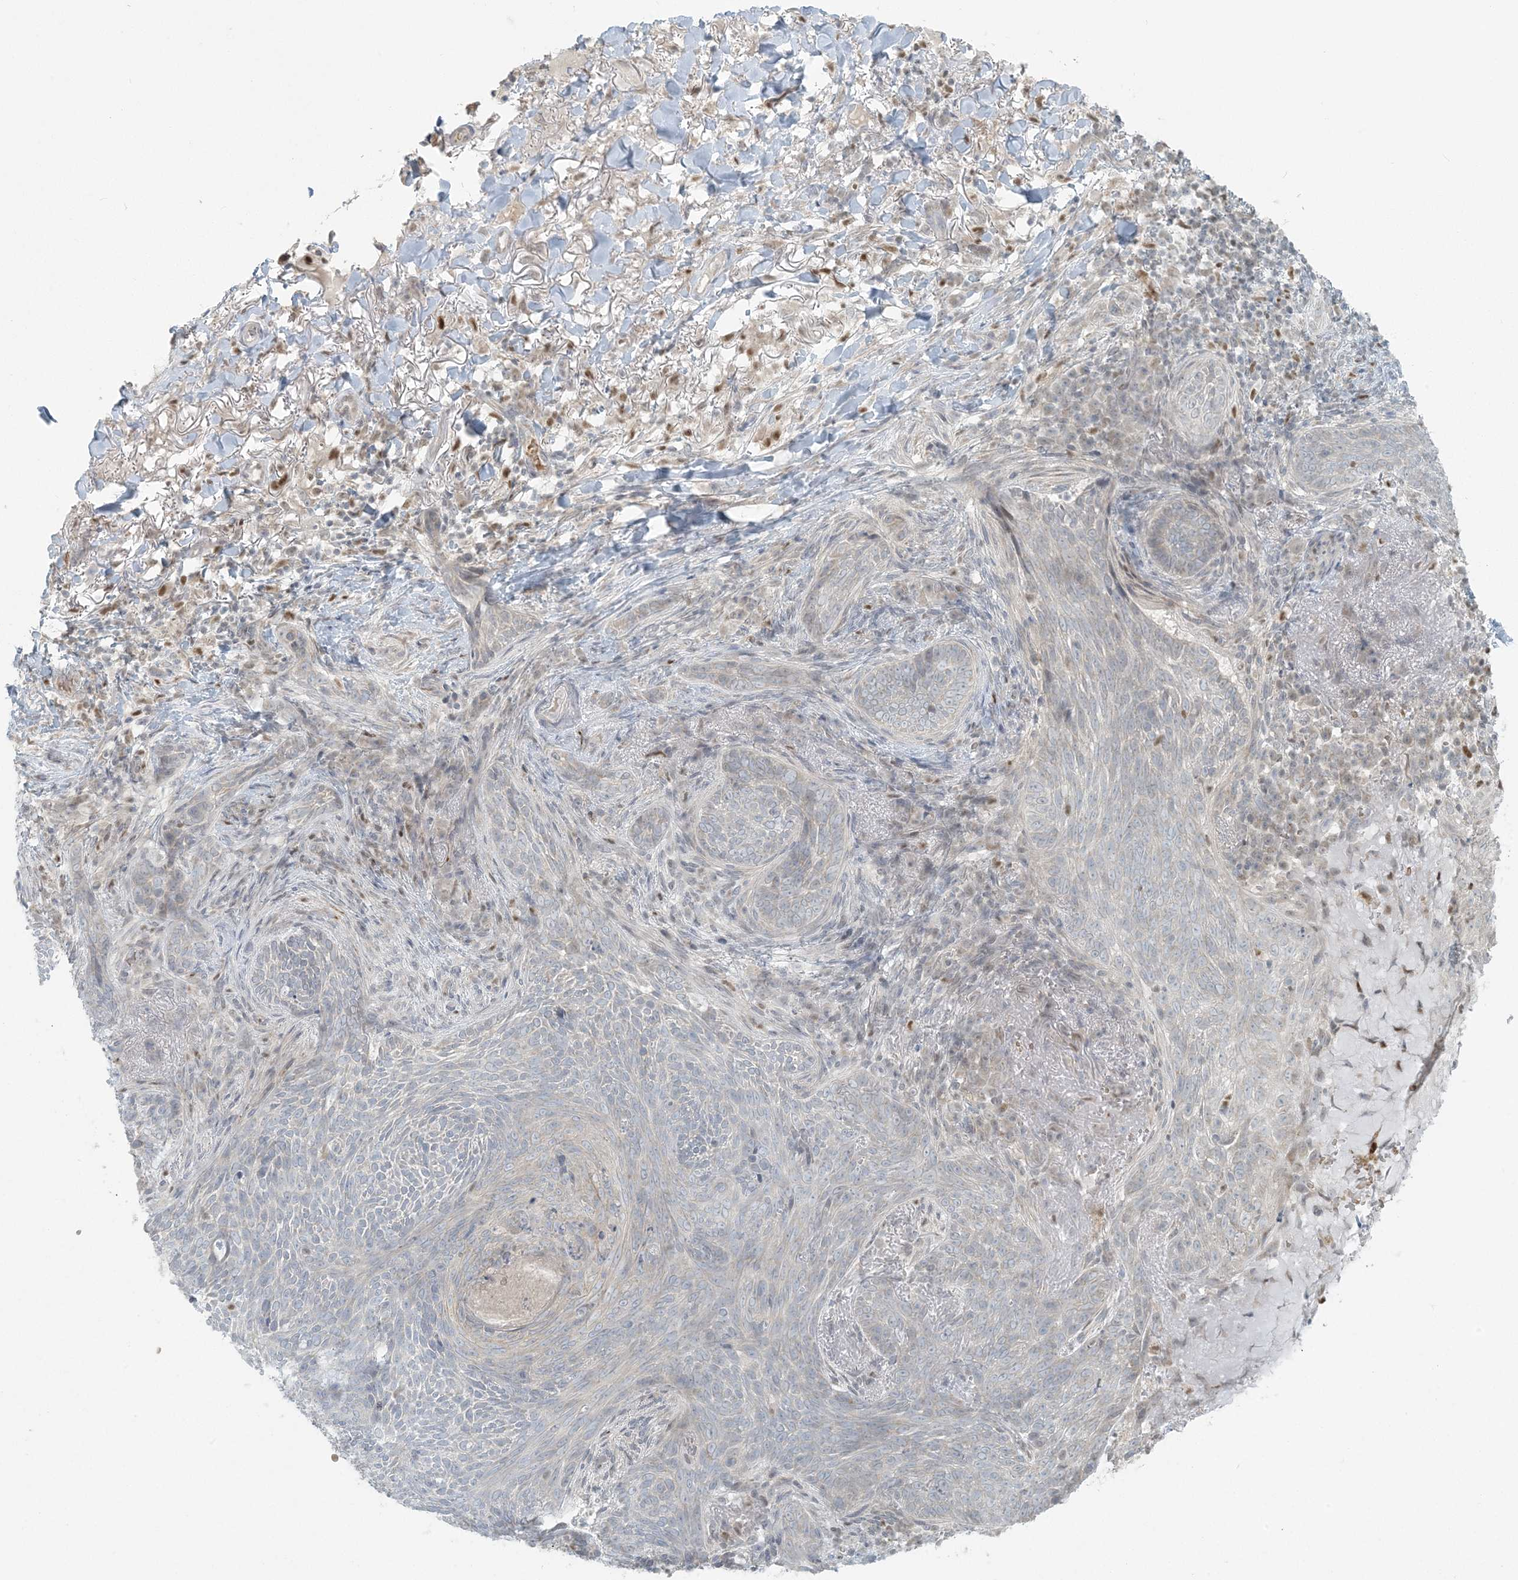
{"staining": {"intensity": "negative", "quantity": "none", "location": "none"}, "tissue": "skin cancer", "cell_type": "Tumor cells", "image_type": "cancer", "snomed": [{"axis": "morphology", "description": "Basal cell carcinoma"}, {"axis": "topography", "description": "Skin"}], "caption": "This is an IHC photomicrograph of human basal cell carcinoma (skin). There is no expression in tumor cells.", "gene": "CTDNEP1", "patient": {"sex": "male", "age": 85}}